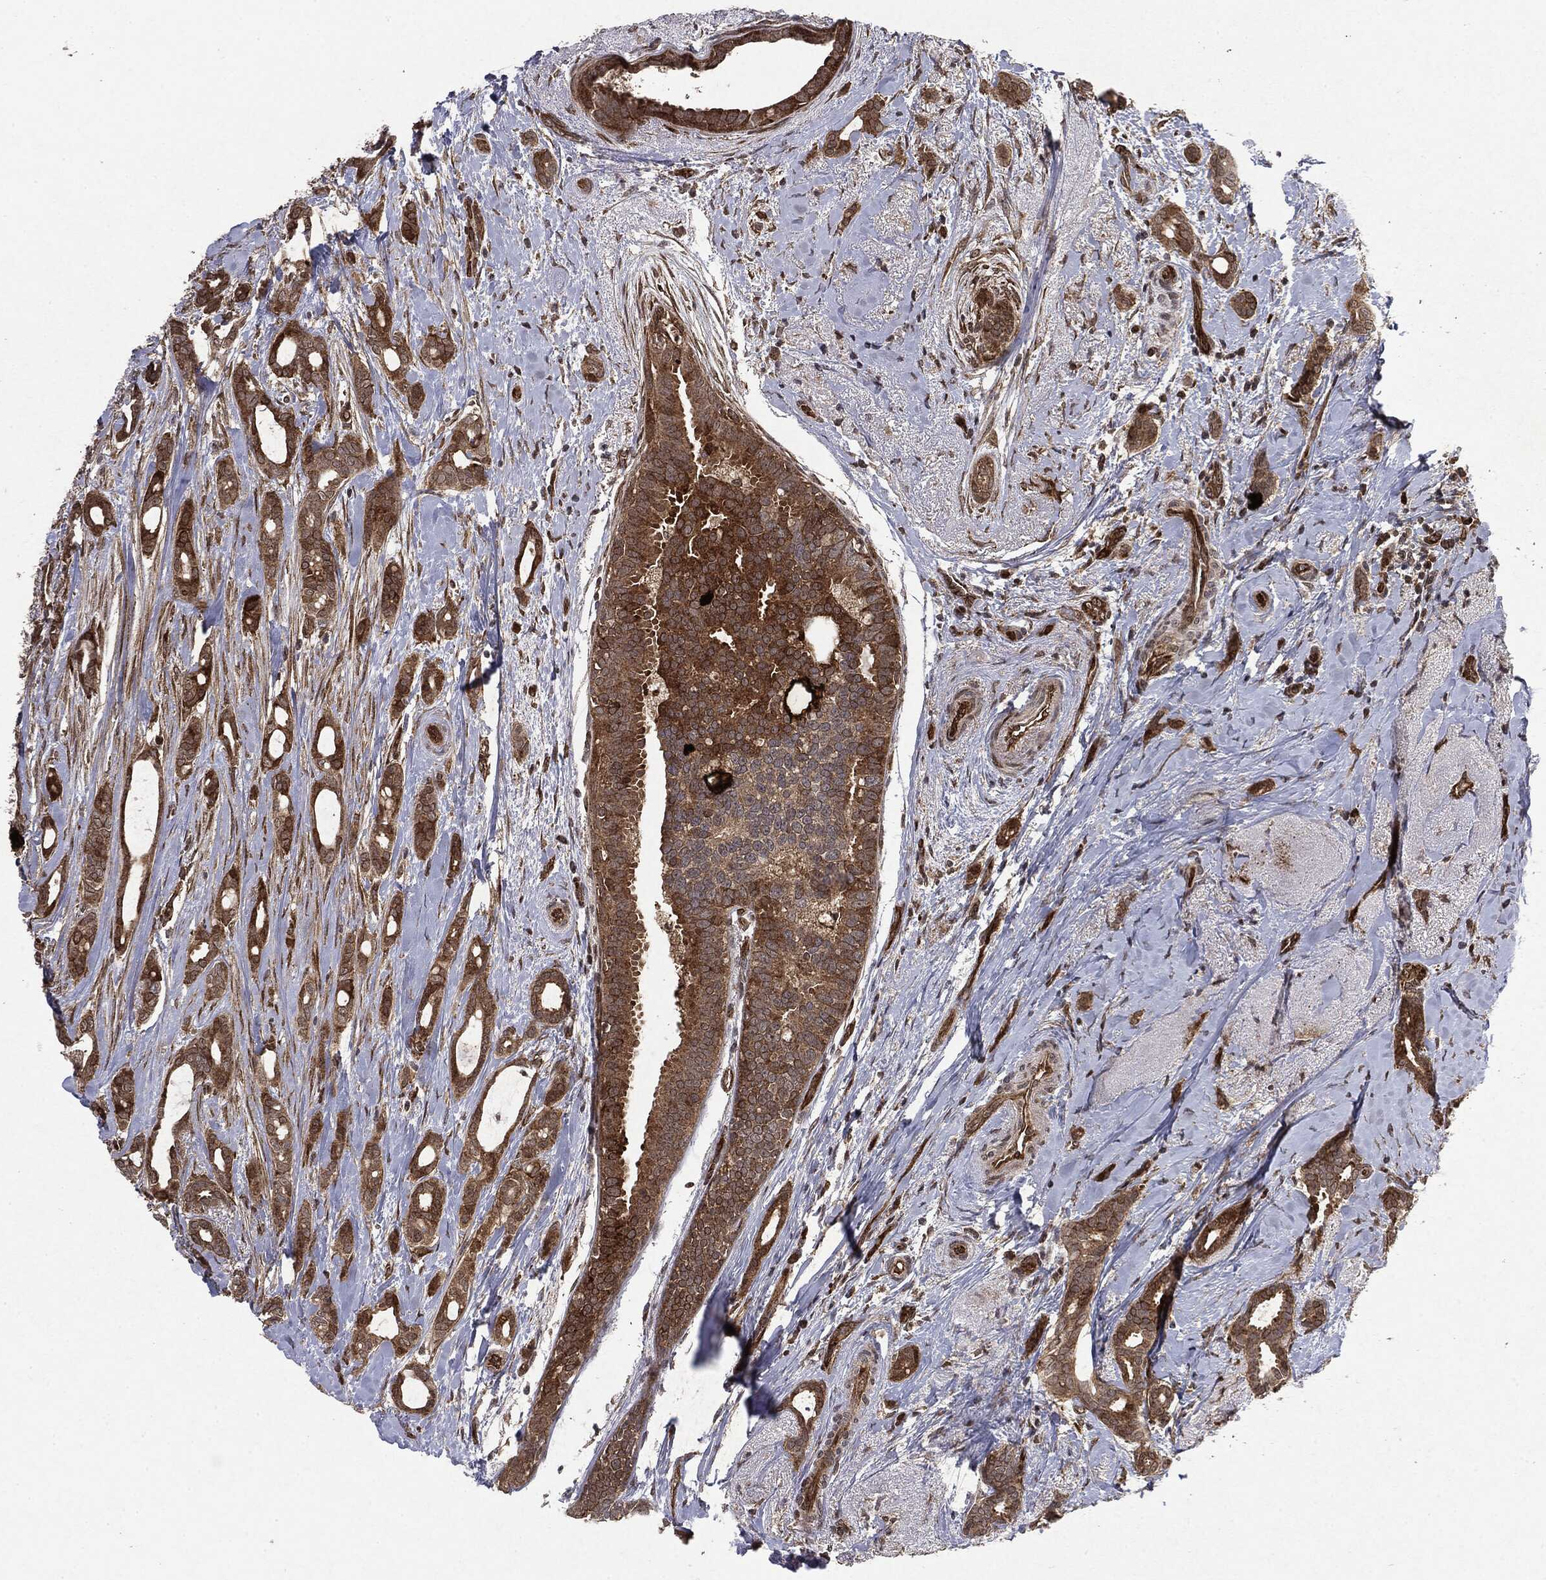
{"staining": {"intensity": "moderate", "quantity": ">75%", "location": "cytoplasmic/membranous"}, "tissue": "breast cancer", "cell_type": "Tumor cells", "image_type": "cancer", "snomed": [{"axis": "morphology", "description": "Duct carcinoma"}, {"axis": "topography", "description": "Breast"}], "caption": "This histopathology image demonstrates immunohistochemistry (IHC) staining of breast cancer, with medium moderate cytoplasmic/membranous staining in approximately >75% of tumor cells.", "gene": "OTUB1", "patient": {"sex": "female", "age": 51}}